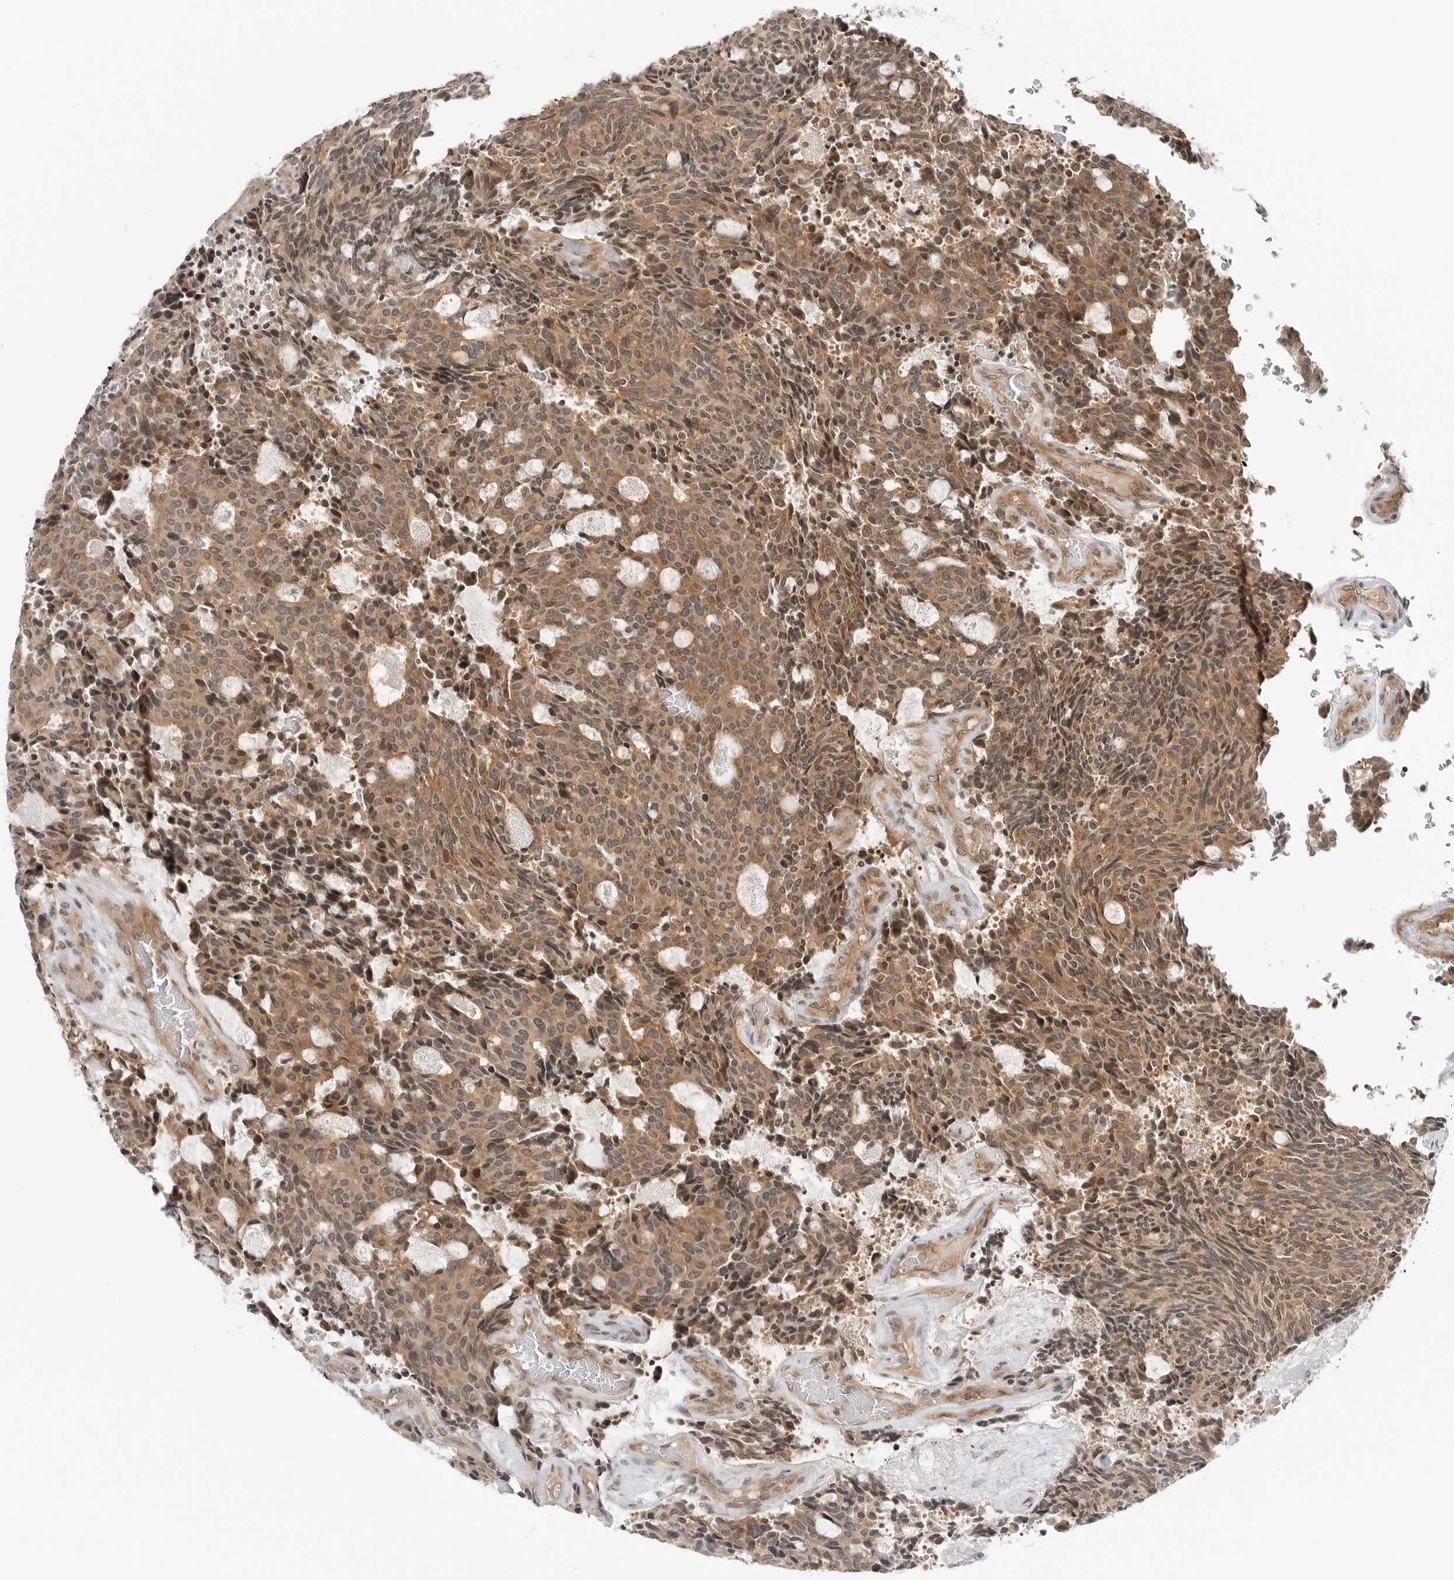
{"staining": {"intensity": "moderate", "quantity": ">75%", "location": "cytoplasmic/membranous,nuclear"}, "tissue": "carcinoid", "cell_type": "Tumor cells", "image_type": "cancer", "snomed": [{"axis": "morphology", "description": "Carcinoid, malignant, NOS"}, {"axis": "topography", "description": "Pancreas"}], "caption": "Immunohistochemistry (IHC) photomicrograph of carcinoid stained for a protein (brown), which exhibits medium levels of moderate cytoplasmic/membranous and nuclear positivity in approximately >75% of tumor cells.", "gene": "MAP2K5", "patient": {"sex": "female", "age": 54}}